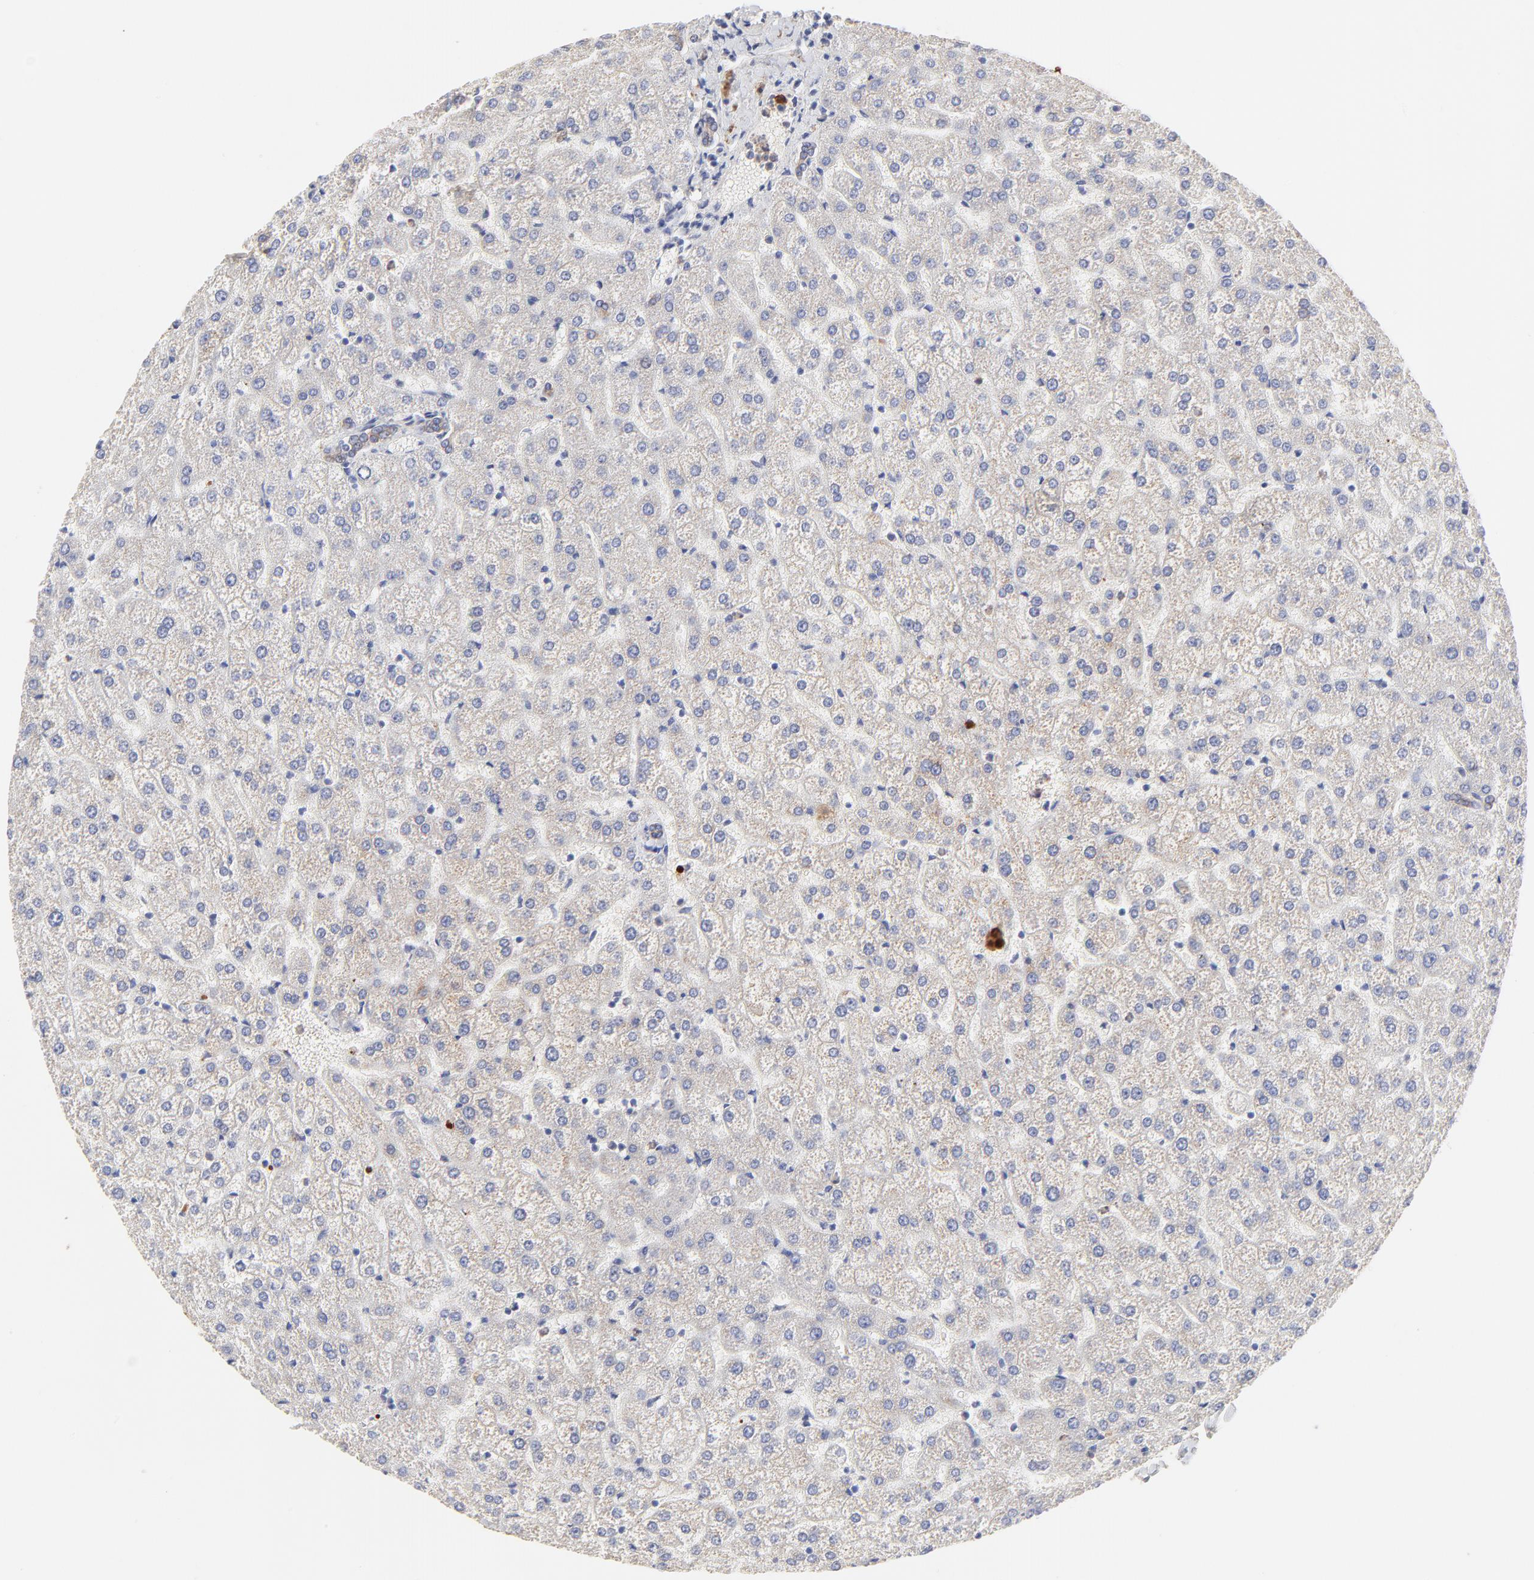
{"staining": {"intensity": "moderate", "quantity": ">75%", "location": "cytoplasmic/membranous"}, "tissue": "liver", "cell_type": "Cholangiocytes", "image_type": "normal", "snomed": [{"axis": "morphology", "description": "Normal tissue, NOS"}, {"axis": "topography", "description": "Liver"}], "caption": "Immunohistochemistry (DAB (3,3'-diaminobenzidine)) staining of benign liver shows moderate cytoplasmic/membranous protein positivity in approximately >75% of cholangiocytes.", "gene": "LRCH2", "patient": {"sex": "female", "age": 32}}